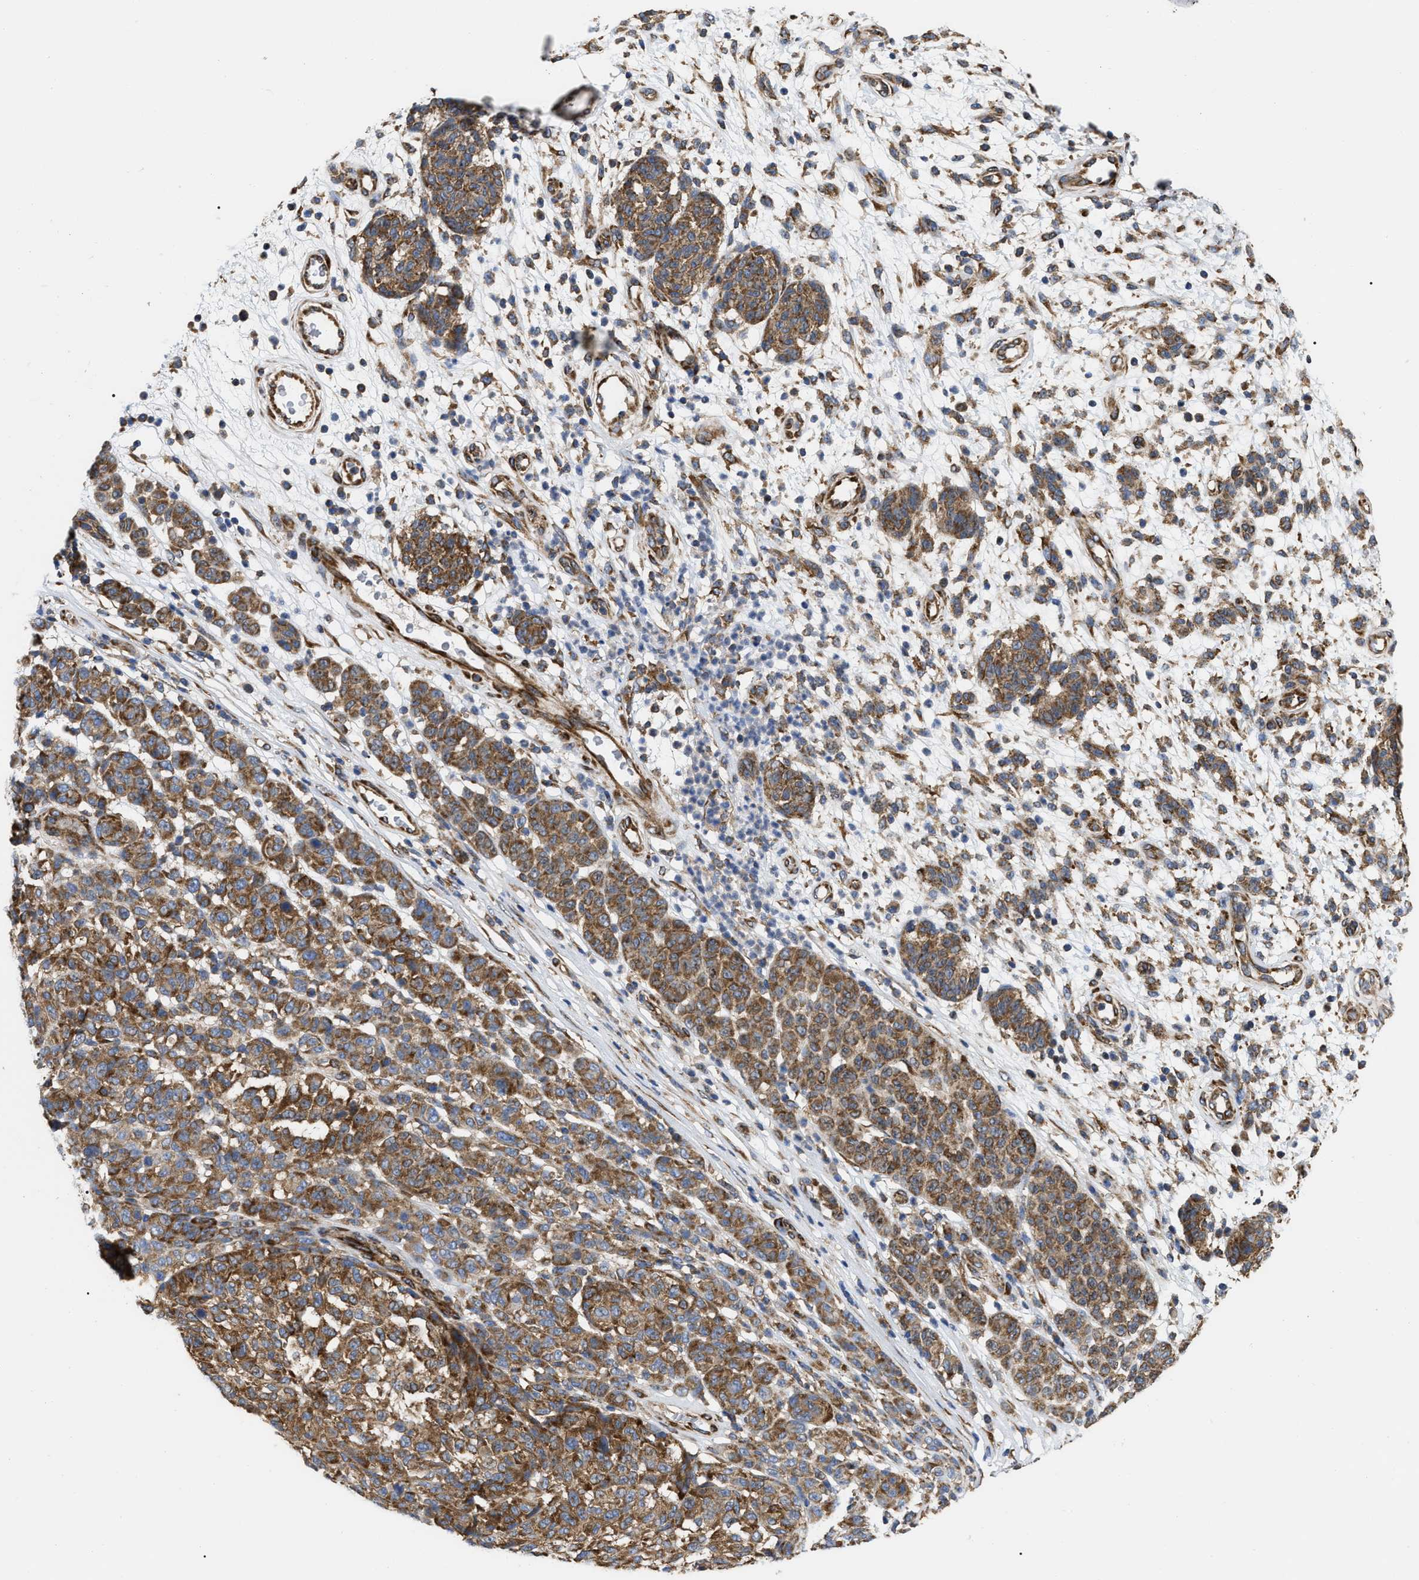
{"staining": {"intensity": "moderate", "quantity": ">75%", "location": "cytoplasmic/membranous"}, "tissue": "melanoma", "cell_type": "Tumor cells", "image_type": "cancer", "snomed": [{"axis": "morphology", "description": "Malignant melanoma, NOS"}, {"axis": "topography", "description": "Skin"}], "caption": "High-power microscopy captured an immunohistochemistry photomicrograph of melanoma, revealing moderate cytoplasmic/membranous expression in approximately >75% of tumor cells. (DAB (3,3'-diaminobenzidine) IHC with brightfield microscopy, high magnification).", "gene": "FAM120A", "patient": {"sex": "male", "age": 59}}